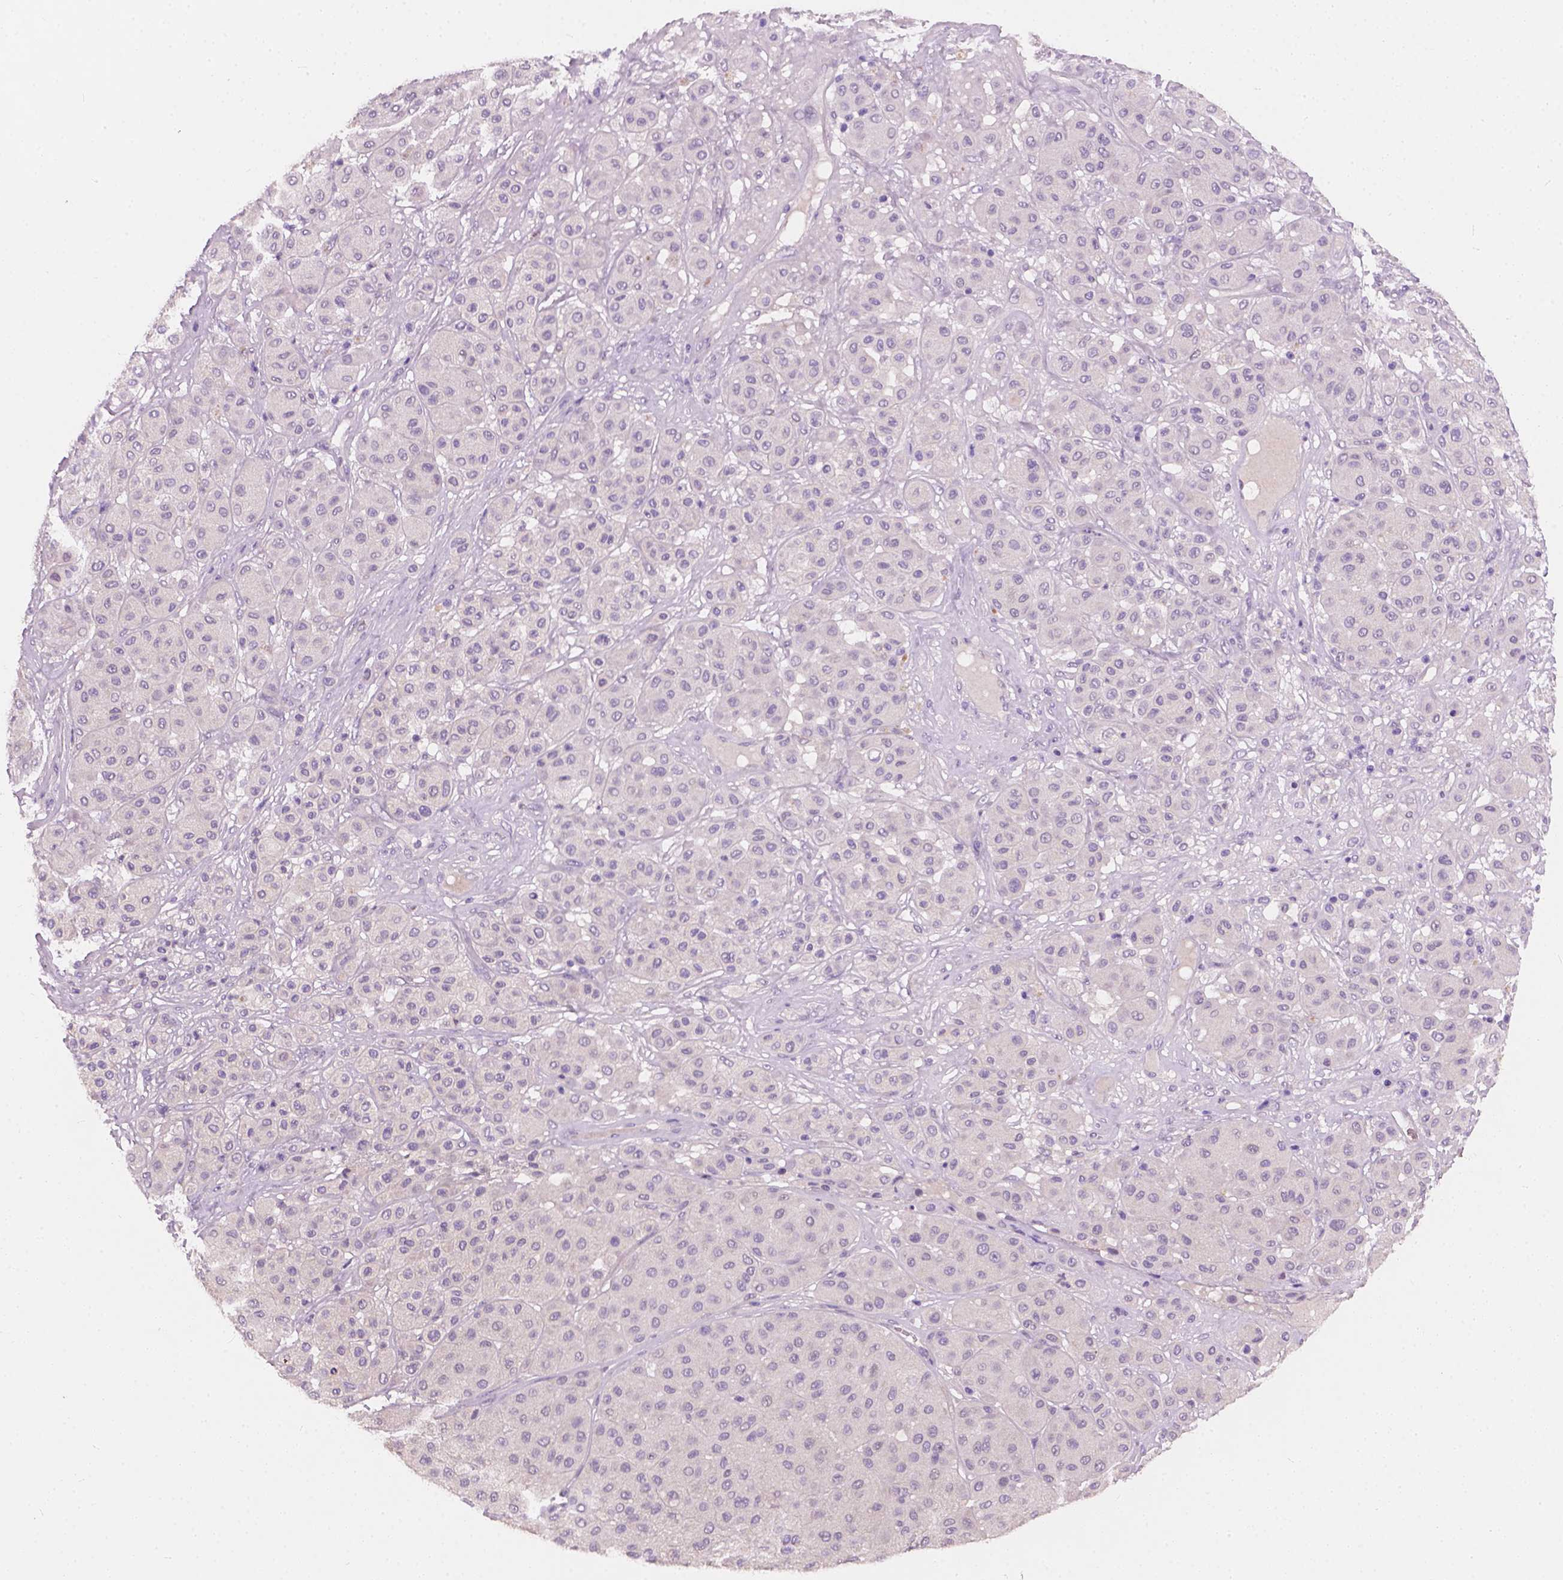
{"staining": {"intensity": "negative", "quantity": "none", "location": "none"}, "tissue": "melanoma", "cell_type": "Tumor cells", "image_type": "cancer", "snomed": [{"axis": "morphology", "description": "Malignant melanoma, Metastatic site"}, {"axis": "topography", "description": "Smooth muscle"}], "caption": "IHC of melanoma displays no positivity in tumor cells.", "gene": "KRT17", "patient": {"sex": "male", "age": 41}}